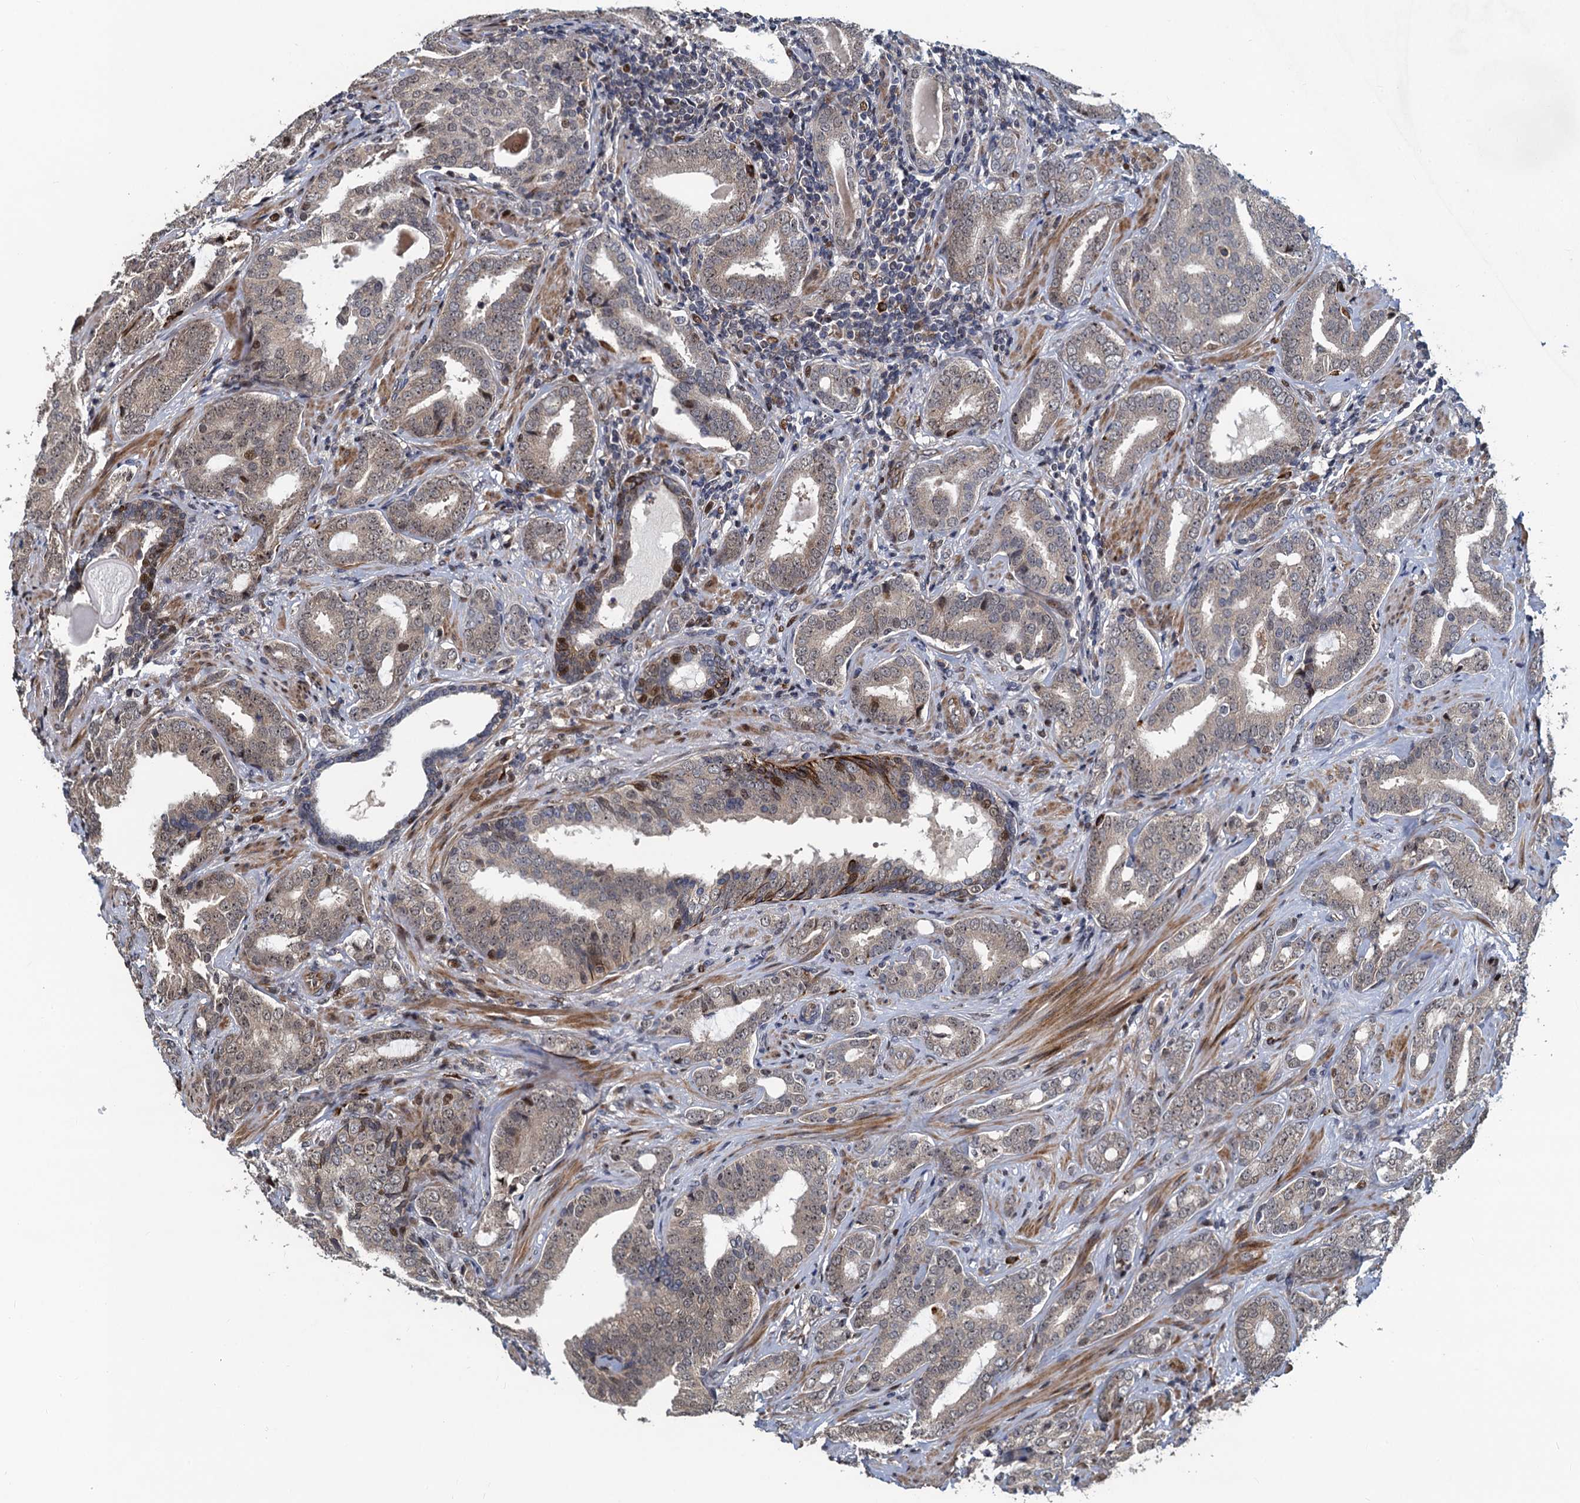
{"staining": {"intensity": "weak", "quantity": "25%-75%", "location": "cytoplasmic/membranous,nuclear"}, "tissue": "prostate cancer", "cell_type": "Tumor cells", "image_type": "cancer", "snomed": [{"axis": "morphology", "description": "Adenocarcinoma, High grade"}, {"axis": "topography", "description": "Prostate"}], "caption": "Prostate cancer was stained to show a protein in brown. There is low levels of weak cytoplasmic/membranous and nuclear positivity in approximately 25%-75% of tumor cells.", "gene": "ATOSA", "patient": {"sex": "male", "age": 63}}